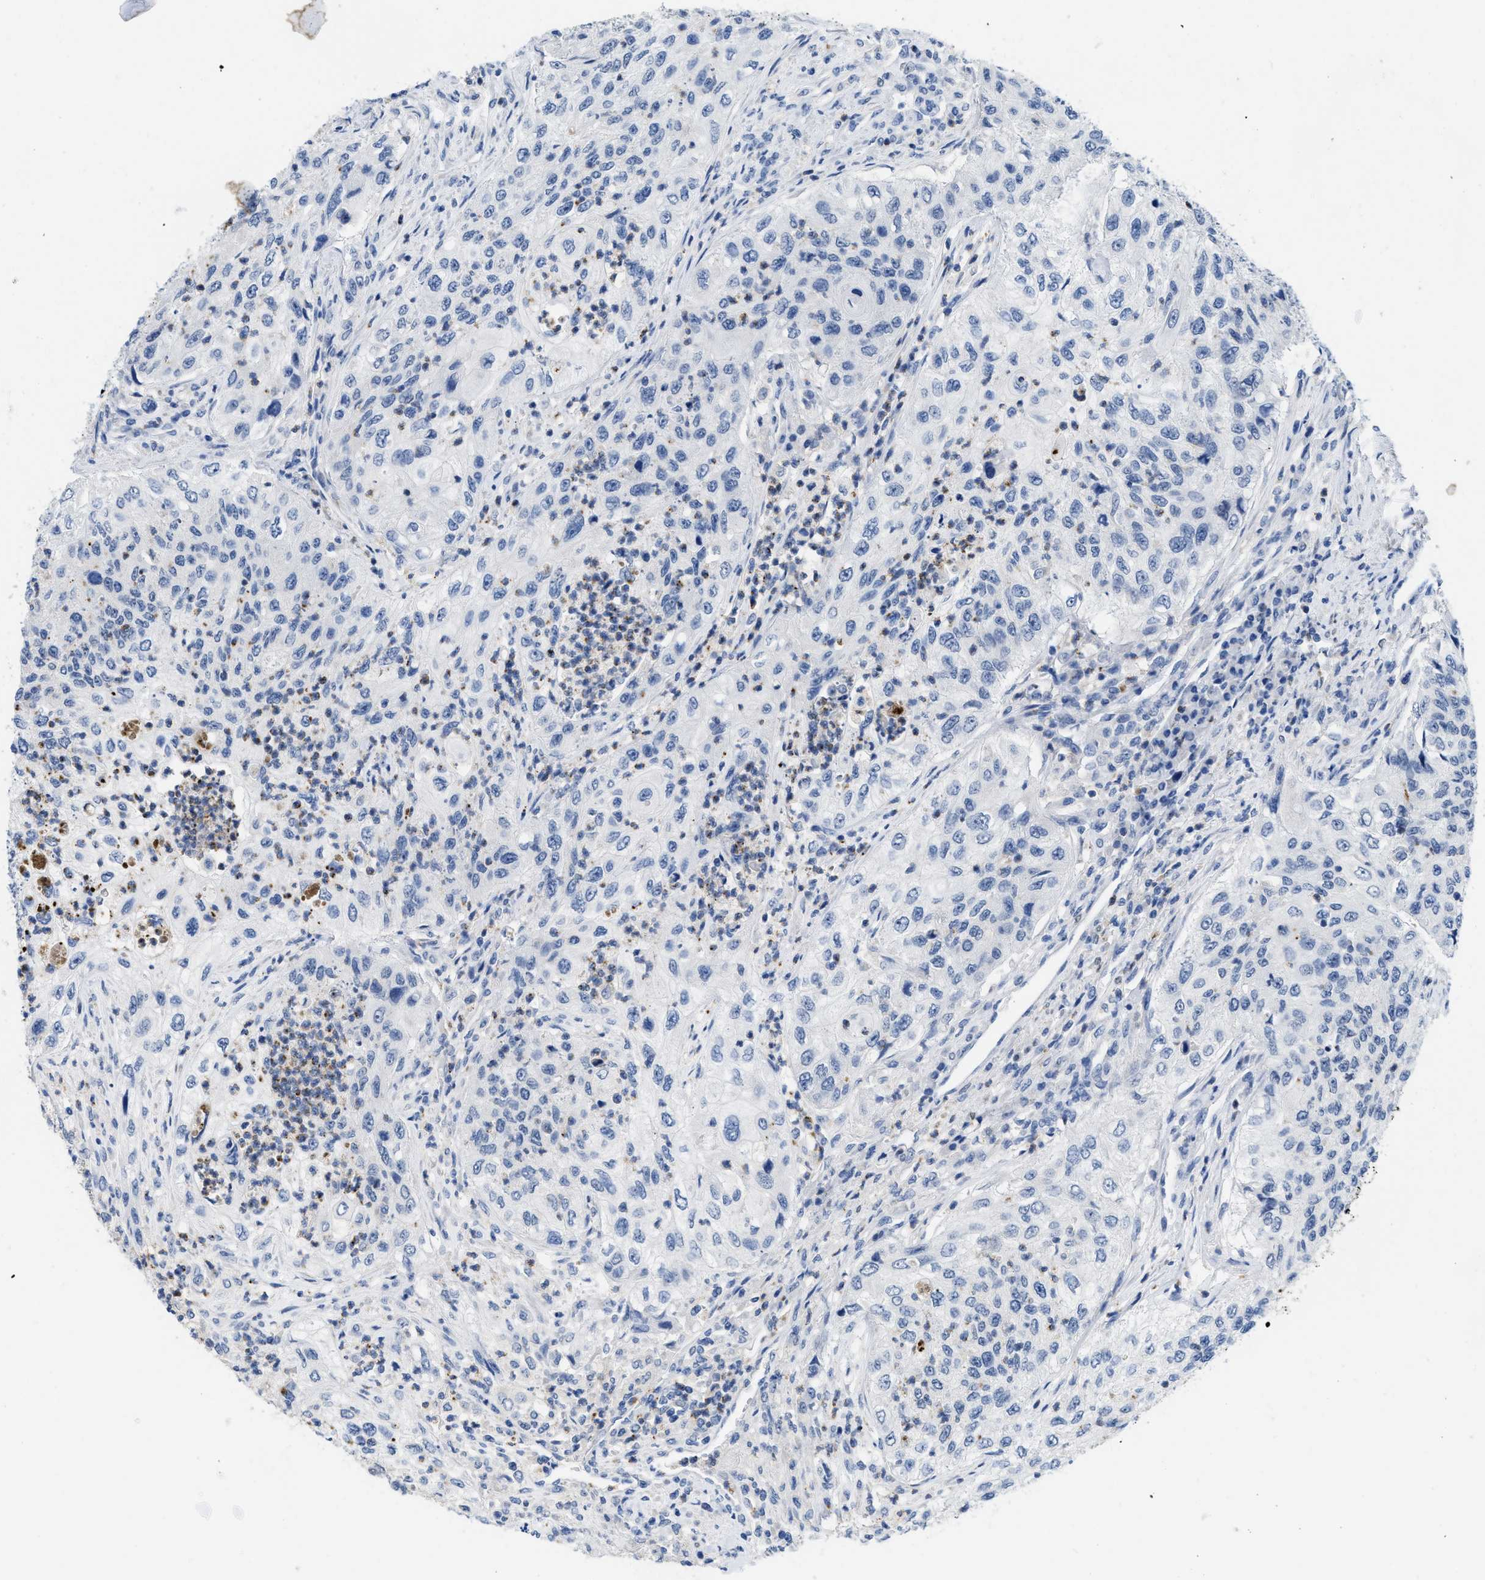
{"staining": {"intensity": "negative", "quantity": "none", "location": "none"}, "tissue": "urothelial cancer", "cell_type": "Tumor cells", "image_type": "cancer", "snomed": [{"axis": "morphology", "description": "Urothelial carcinoma, High grade"}, {"axis": "topography", "description": "Urinary bladder"}], "caption": "Immunohistochemistry (IHC) of urothelial cancer reveals no expression in tumor cells.", "gene": "NFIX", "patient": {"sex": "female", "age": 60}}